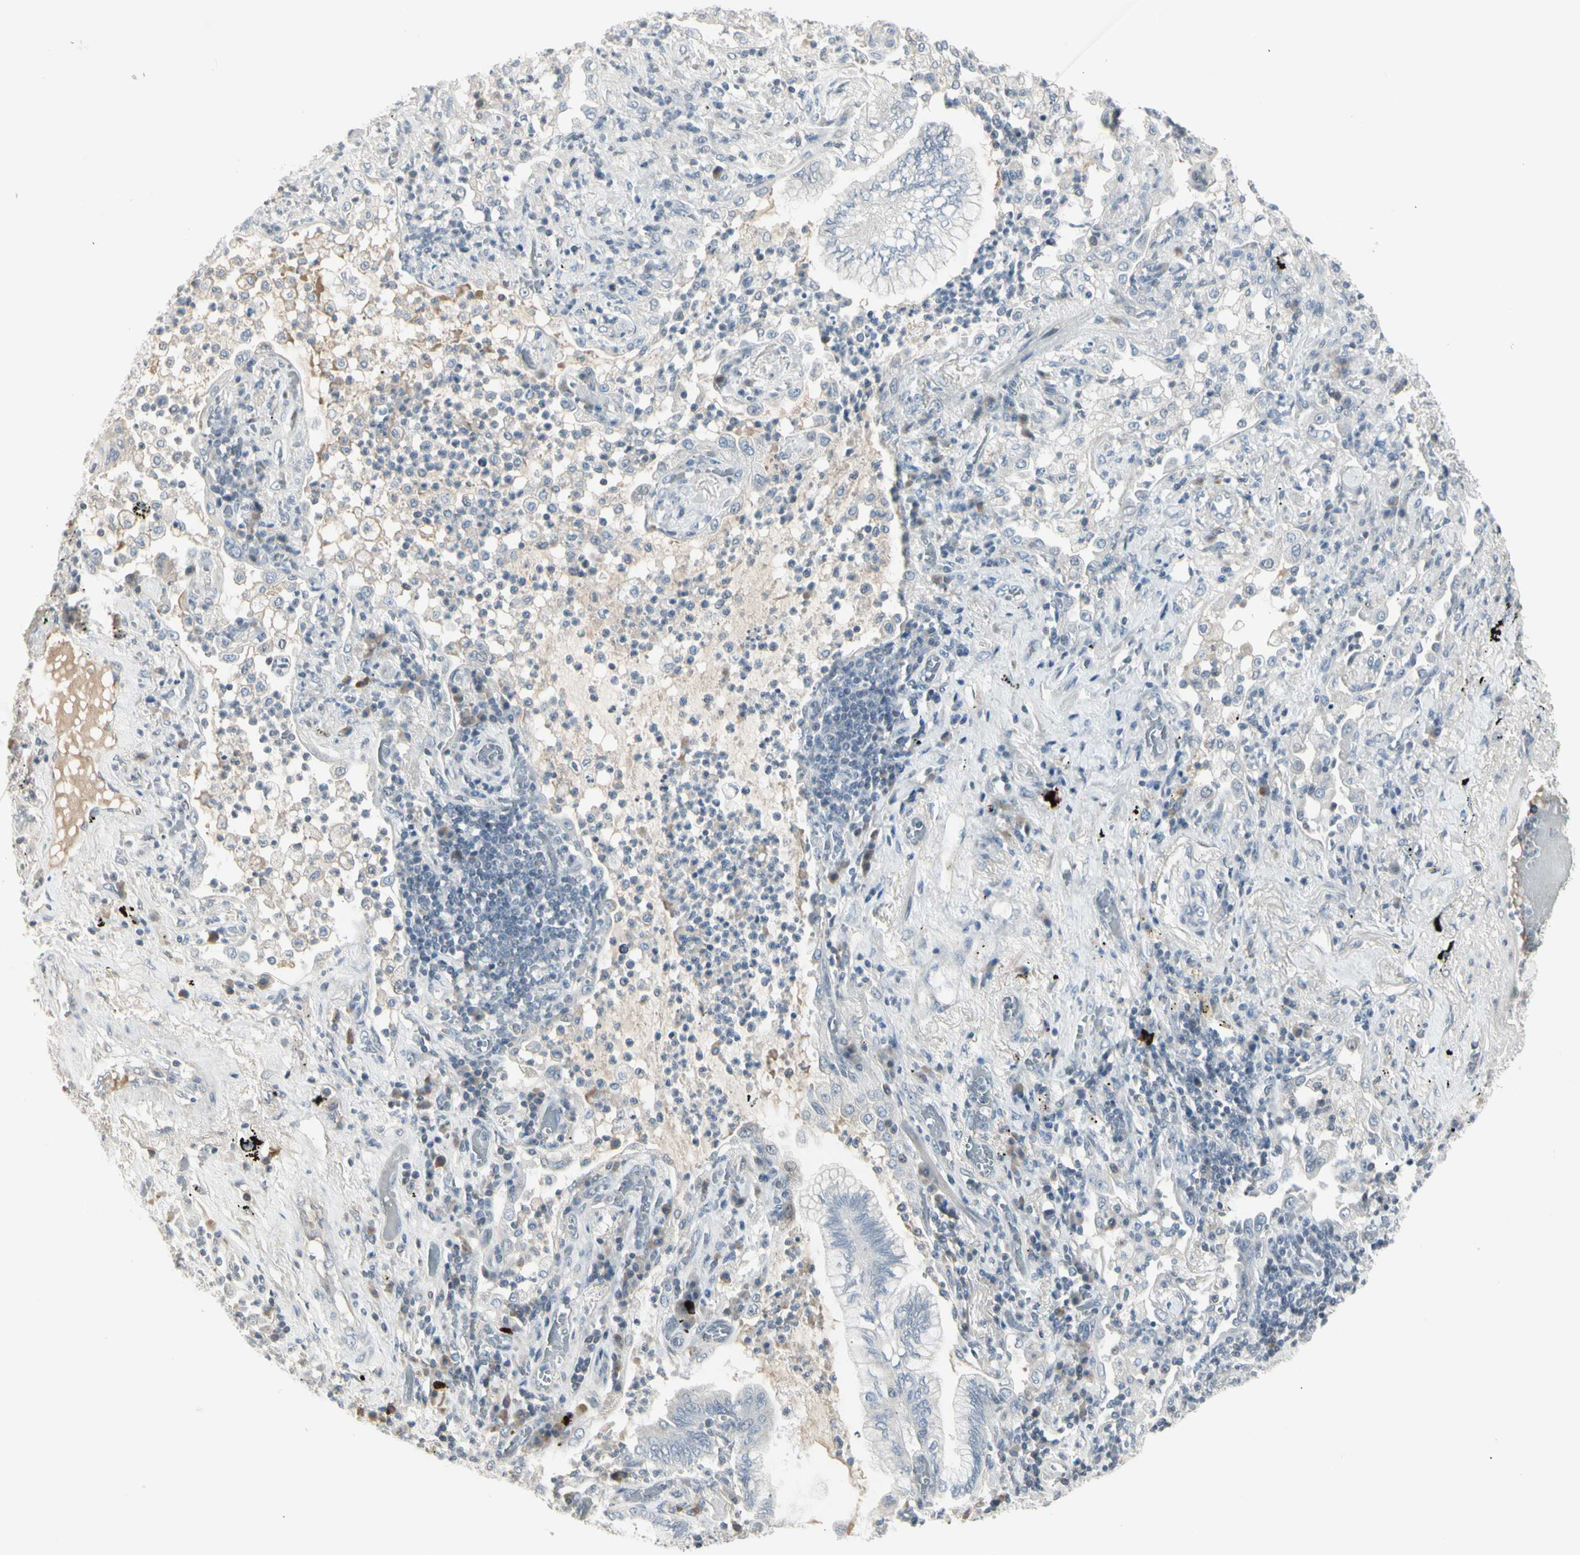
{"staining": {"intensity": "negative", "quantity": "none", "location": "none"}, "tissue": "lung cancer", "cell_type": "Tumor cells", "image_type": "cancer", "snomed": [{"axis": "morphology", "description": "Normal tissue, NOS"}, {"axis": "morphology", "description": "Adenocarcinoma, NOS"}, {"axis": "topography", "description": "Bronchus"}, {"axis": "topography", "description": "Lung"}], "caption": "Immunohistochemistry of human adenocarcinoma (lung) demonstrates no staining in tumor cells.", "gene": "DMPK", "patient": {"sex": "female", "age": 70}}